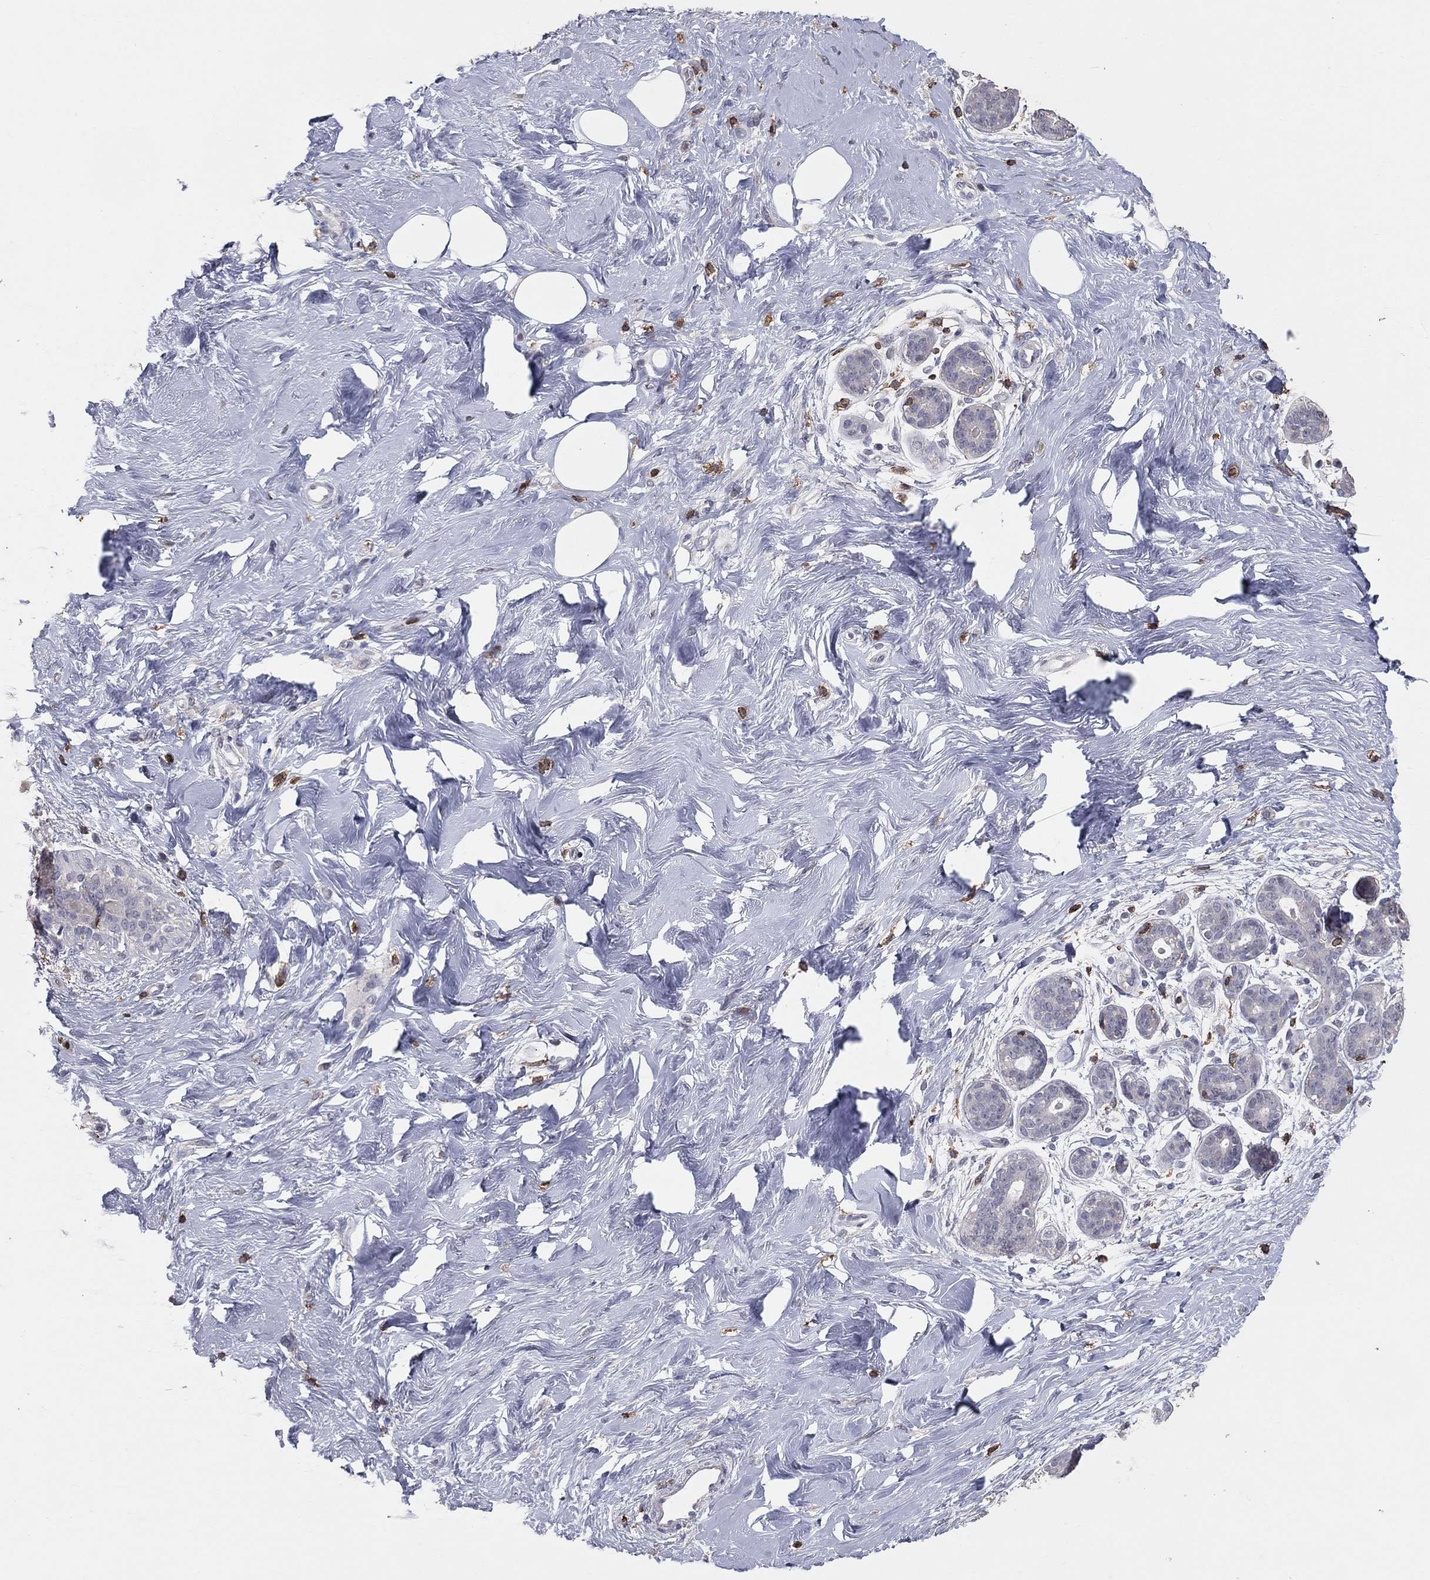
{"staining": {"intensity": "negative", "quantity": "none", "location": "none"}, "tissue": "breast", "cell_type": "Adipocytes", "image_type": "normal", "snomed": [{"axis": "morphology", "description": "Normal tissue, NOS"}, {"axis": "topography", "description": "Breast"}], "caption": "The image reveals no staining of adipocytes in benign breast. (Brightfield microscopy of DAB immunohistochemistry at high magnification).", "gene": "PSTPIP1", "patient": {"sex": "female", "age": 43}}